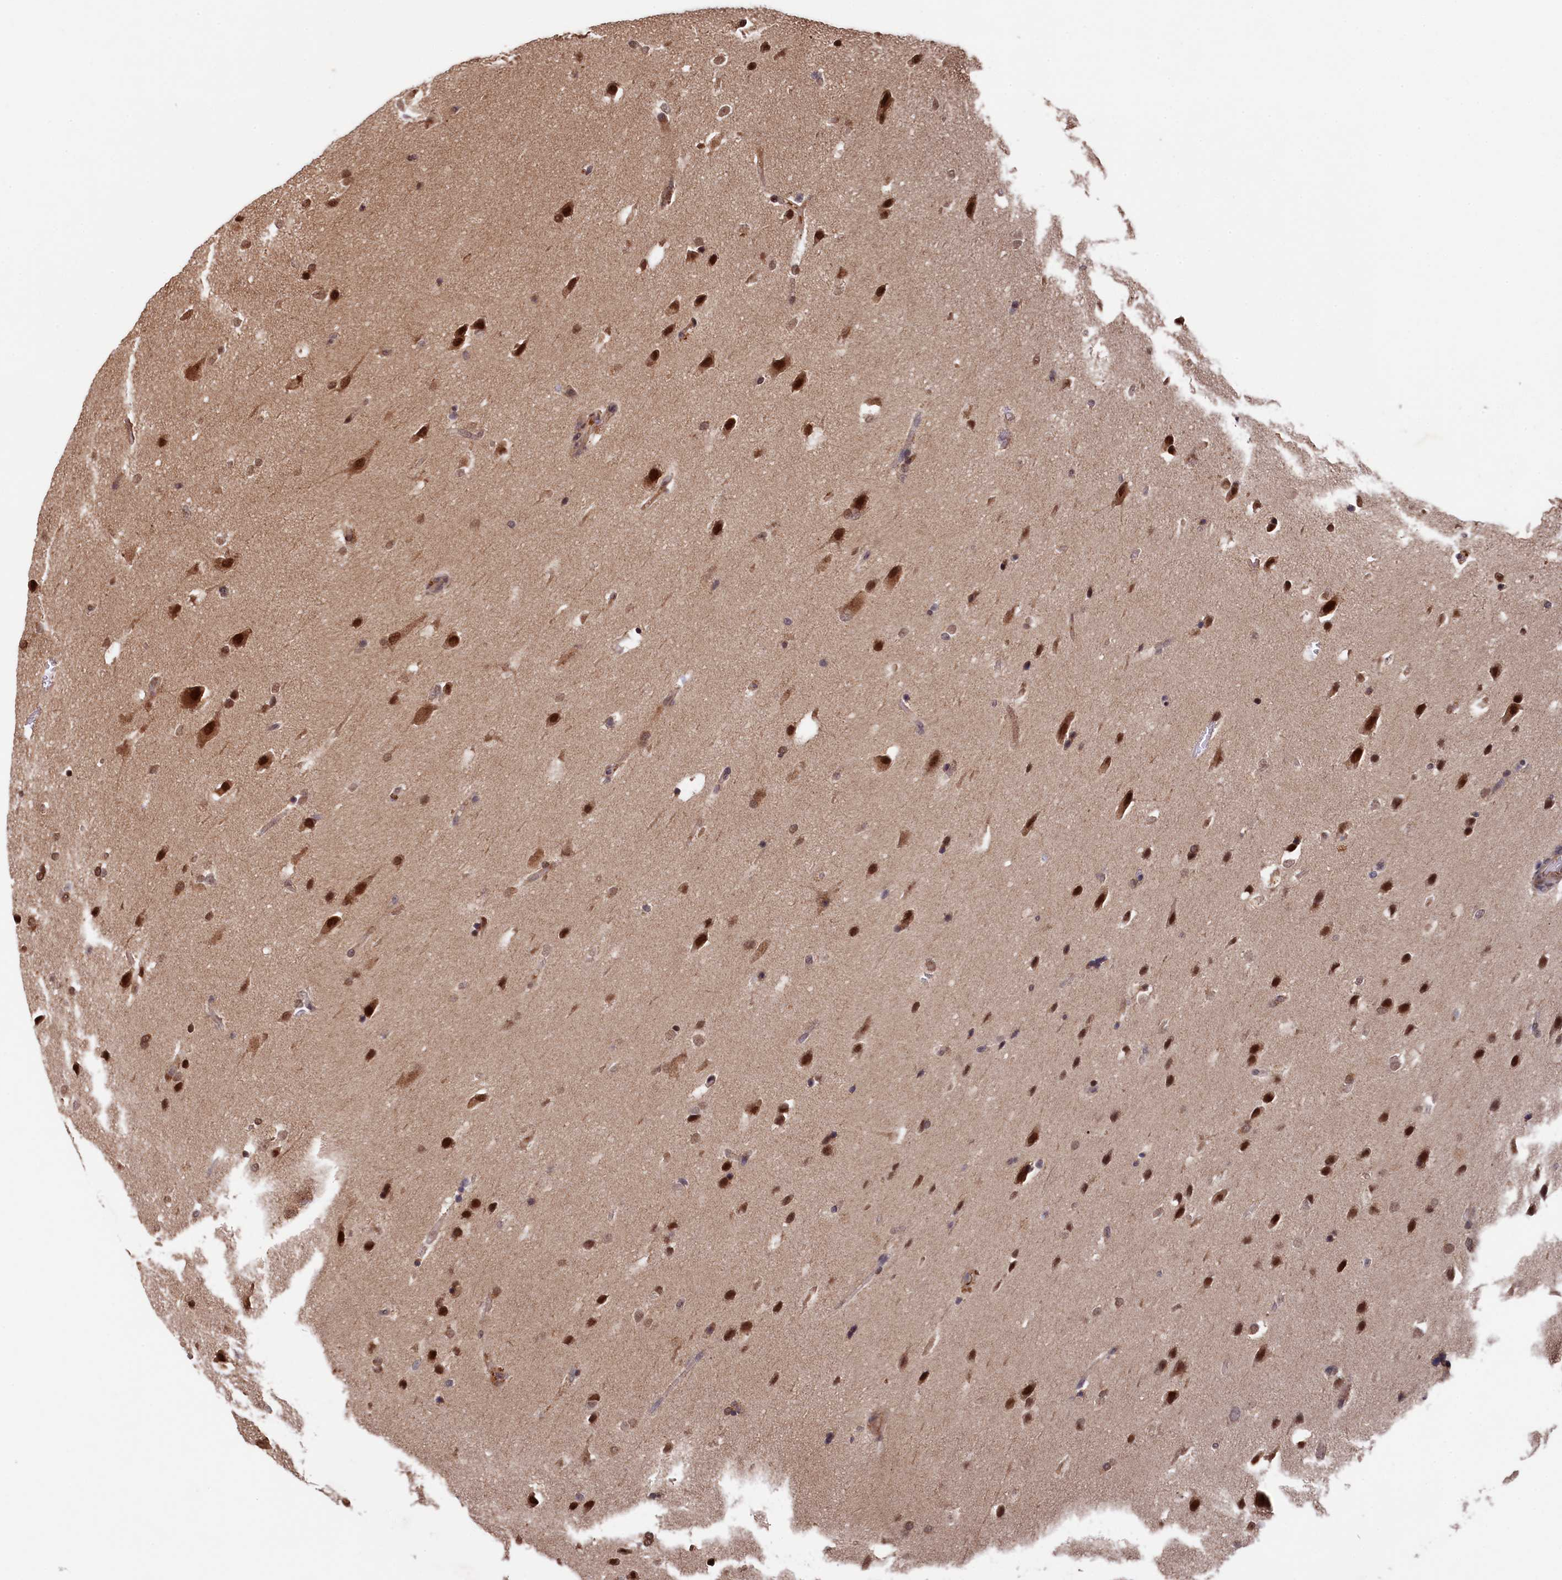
{"staining": {"intensity": "moderate", "quantity": ">75%", "location": "cytoplasmic/membranous,nuclear"}, "tissue": "glioma", "cell_type": "Tumor cells", "image_type": "cancer", "snomed": [{"axis": "morphology", "description": "Glioma, malignant, Low grade"}, {"axis": "topography", "description": "Brain"}], "caption": "Malignant low-grade glioma stained for a protein (brown) shows moderate cytoplasmic/membranous and nuclear positive expression in approximately >75% of tumor cells.", "gene": "CLPX", "patient": {"sex": "female", "age": 37}}